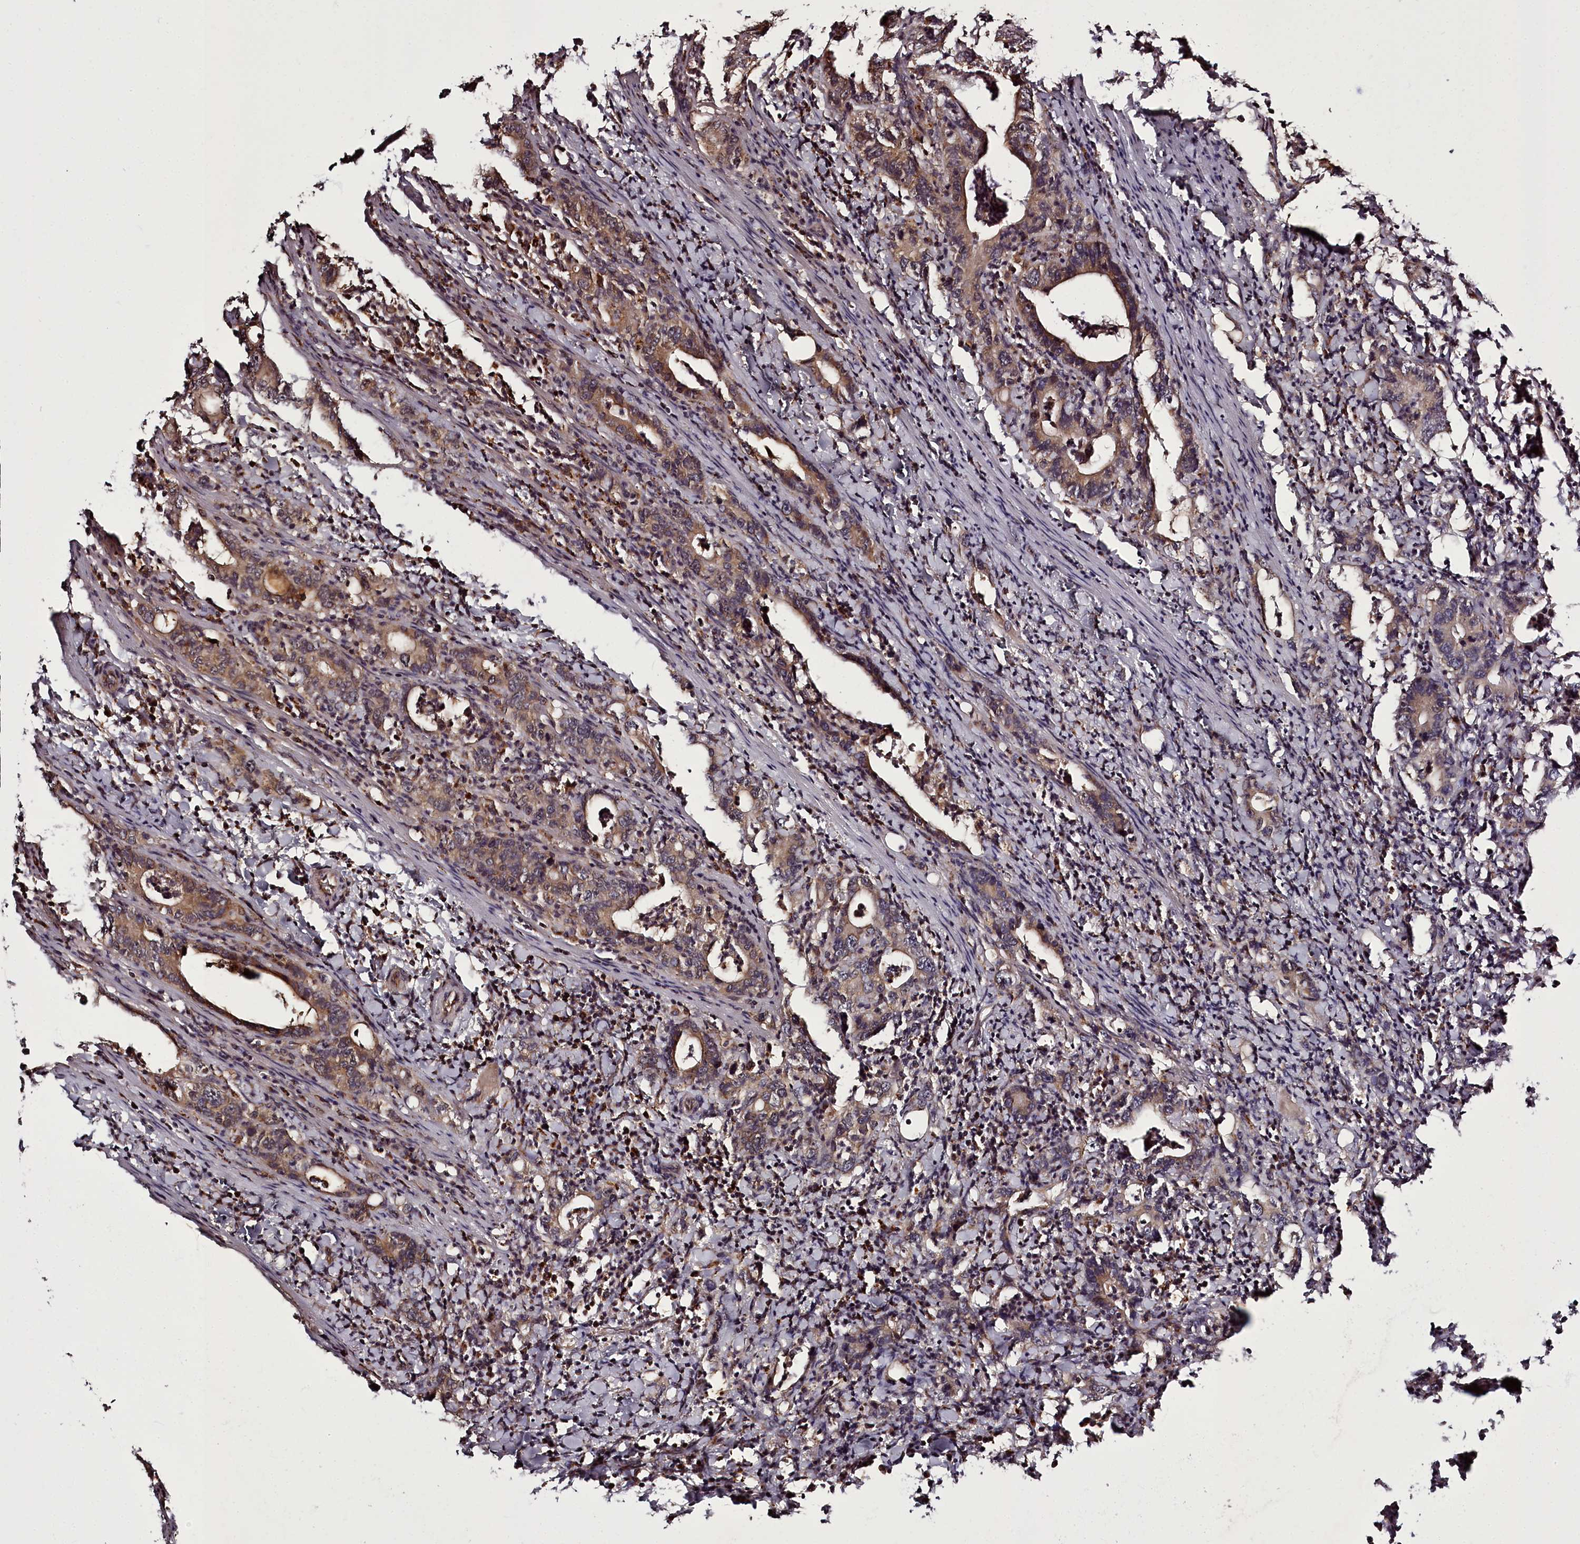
{"staining": {"intensity": "moderate", "quantity": "25%-75%", "location": "cytoplasmic/membranous"}, "tissue": "colorectal cancer", "cell_type": "Tumor cells", "image_type": "cancer", "snomed": [{"axis": "morphology", "description": "Adenocarcinoma, NOS"}, {"axis": "topography", "description": "Colon"}], "caption": "Adenocarcinoma (colorectal) tissue exhibits moderate cytoplasmic/membranous staining in approximately 25%-75% of tumor cells", "gene": "PCBP2", "patient": {"sex": "female", "age": 75}}